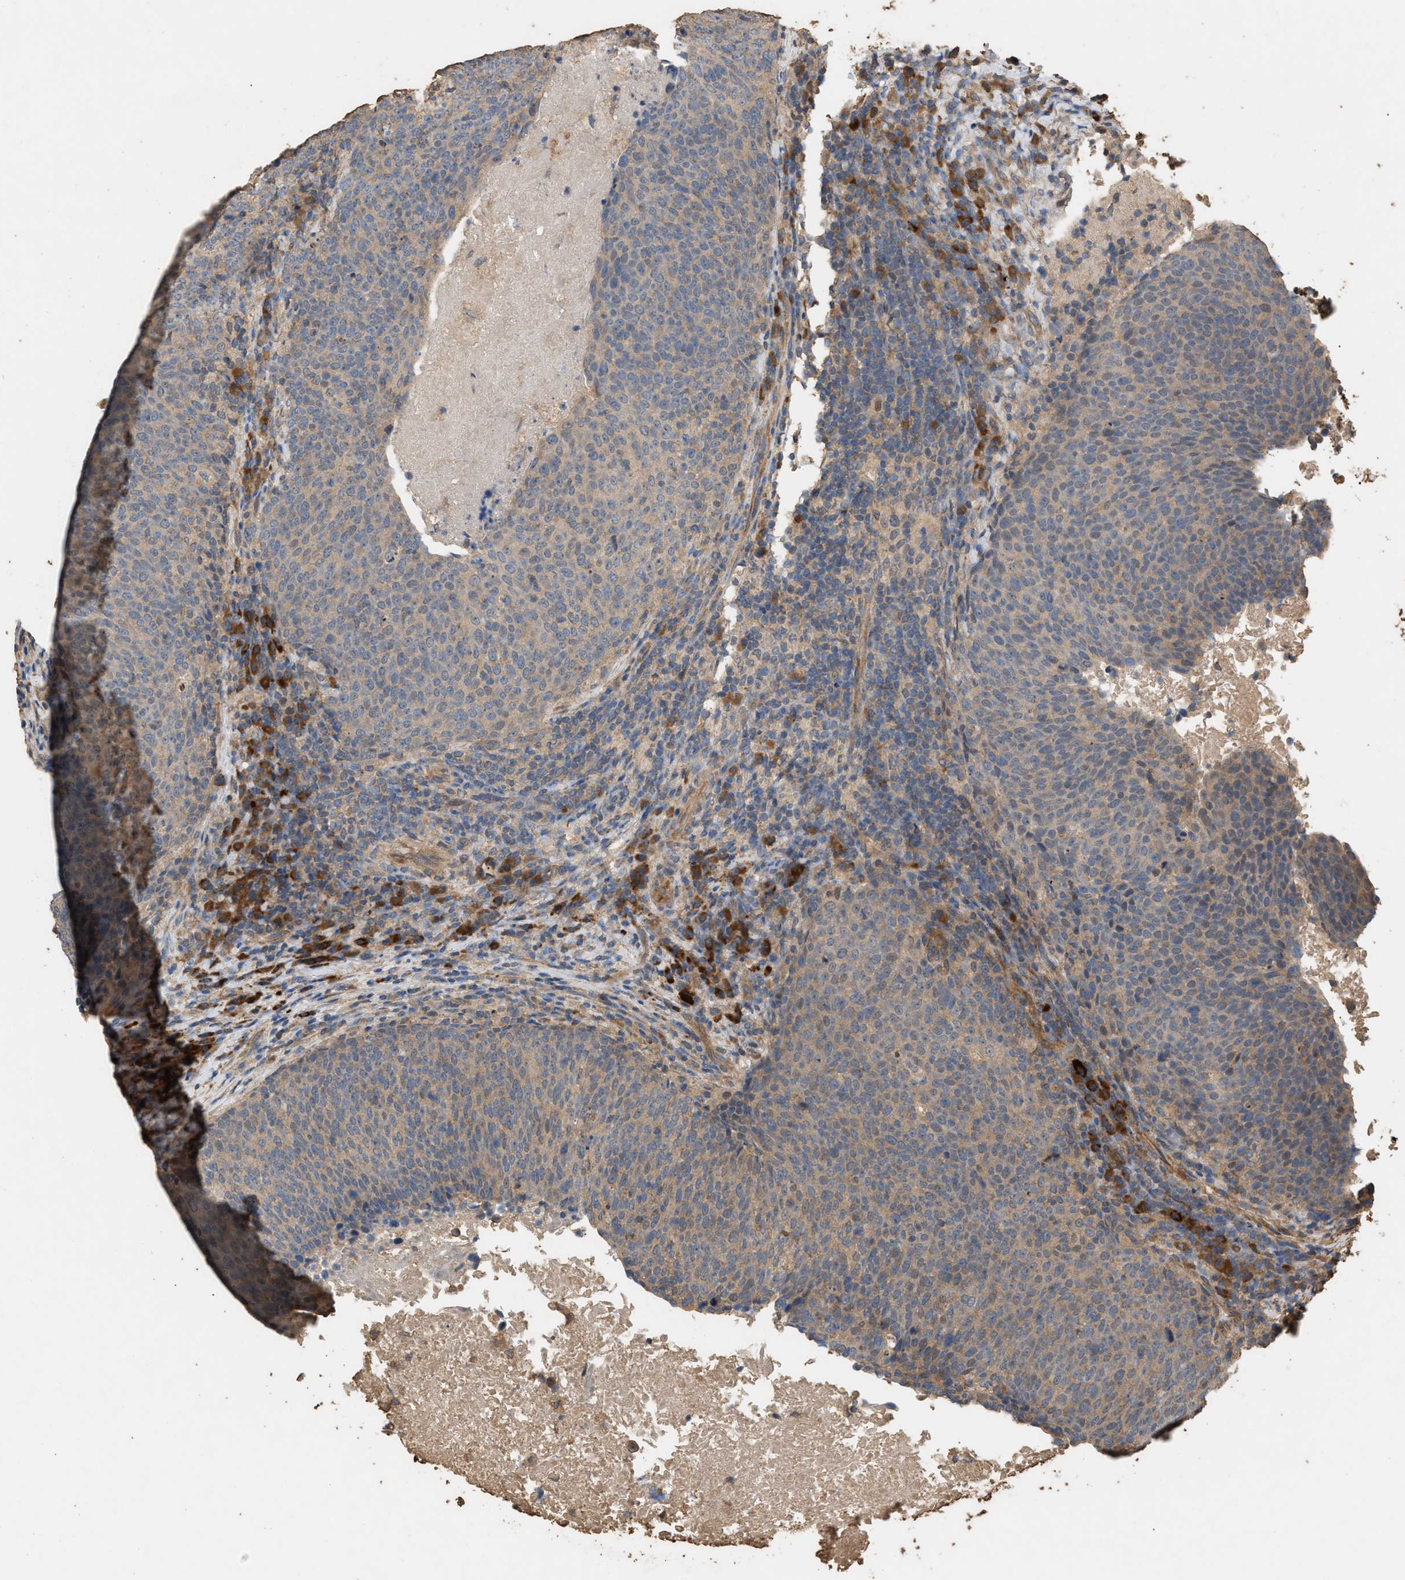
{"staining": {"intensity": "weak", "quantity": "<25%", "location": "cytoplasmic/membranous"}, "tissue": "head and neck cancer", "cell_type": "Tumor cells", "image_type": "cancer", "snomed": [{"axis": "morphology", "description": "Squamous cell carcinoma, NOS"}, {"axis": "morphology", "description": "Squamous cell carcinoma, metastatic, NOS"}, {"axis": "topography", "description": "Lymph node"}, {"axis": "topography", "description": "Head-Neck"}], "caption": "Tumor cells are negative for protein expression in human metastatic squamous cell carcinoma (head and neck).", "gene": "DCAF7", "patient": {"sex": "male", "age": 62}}